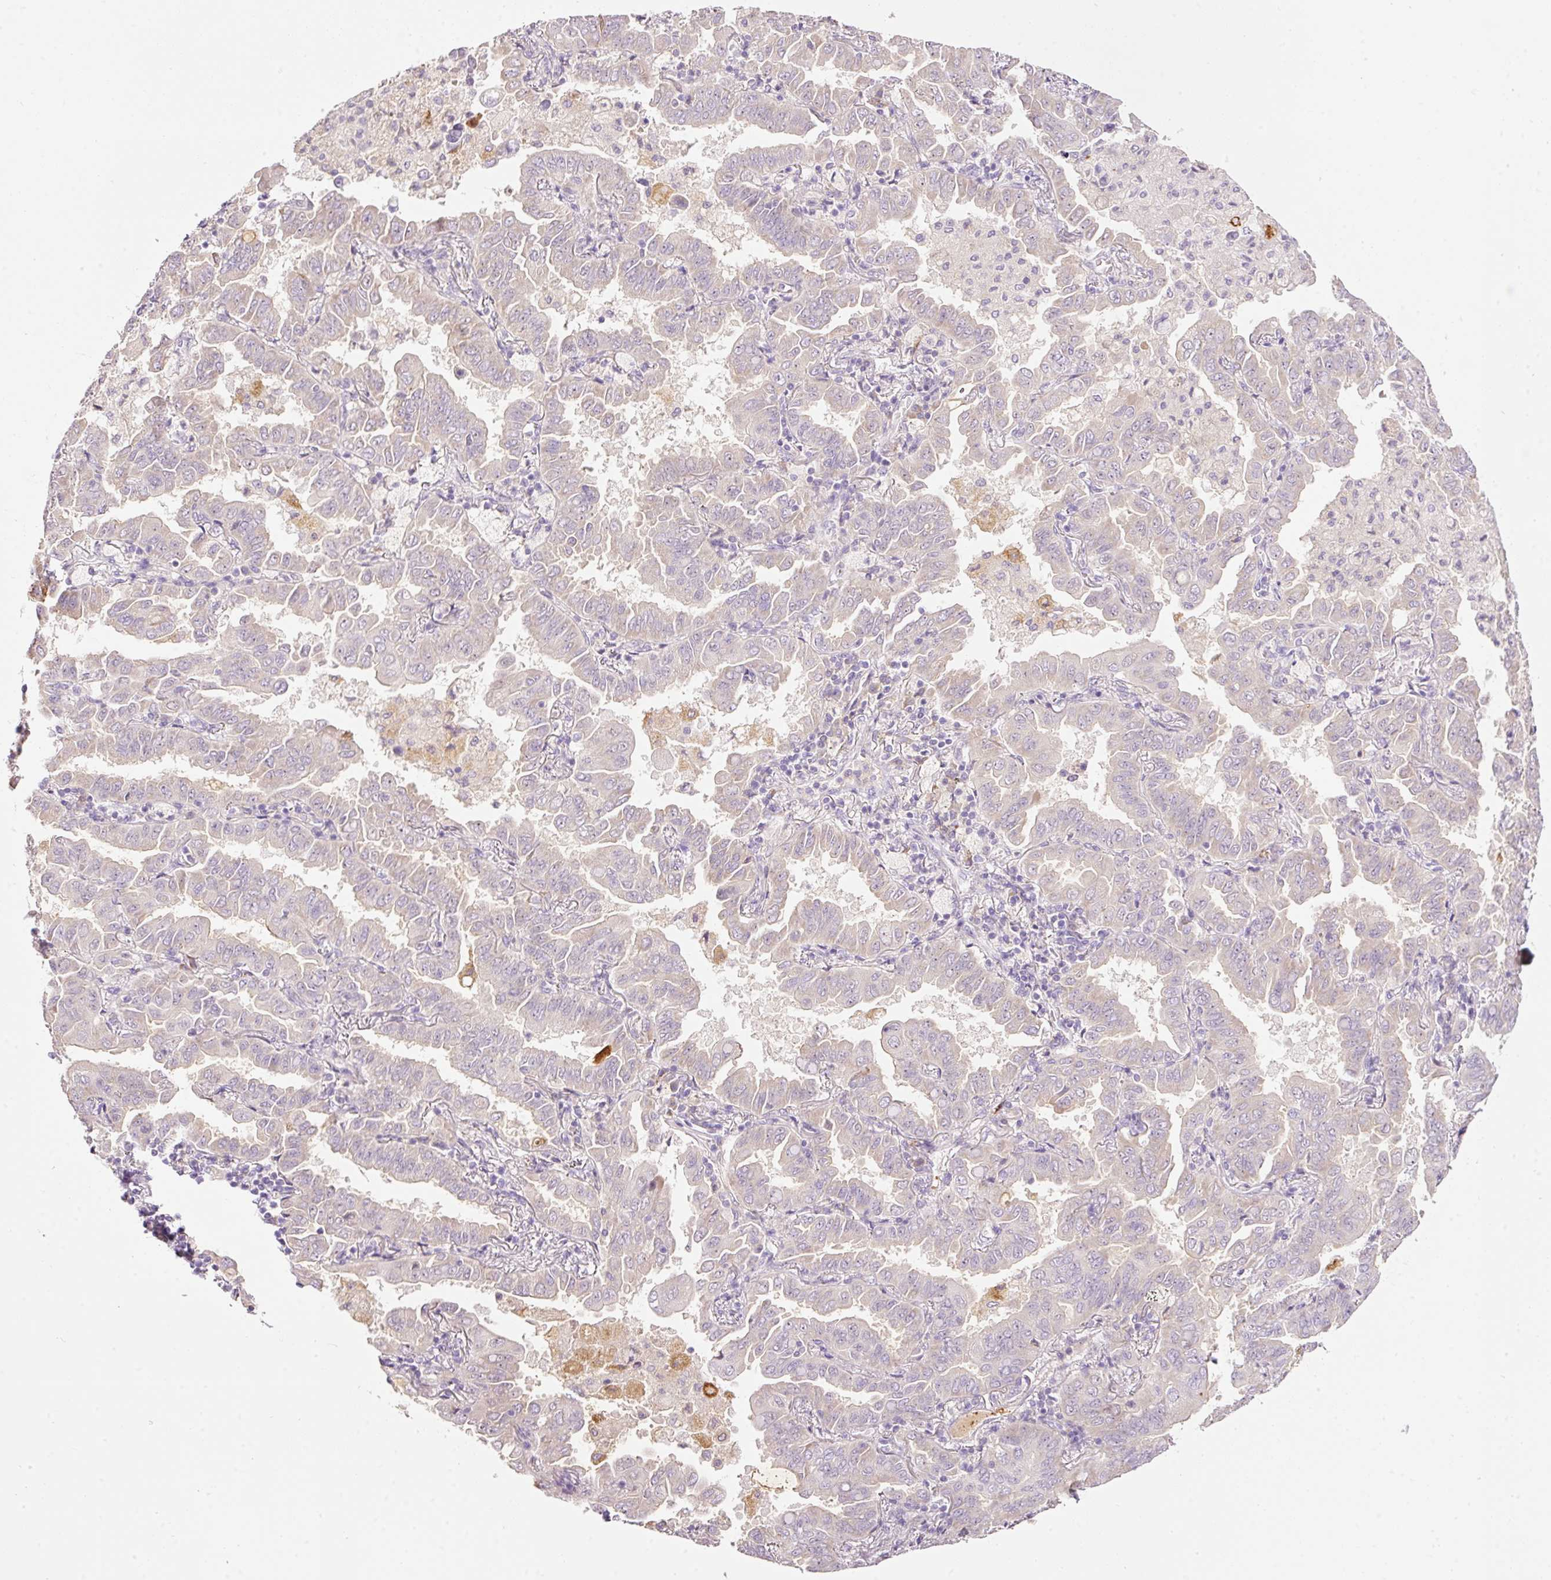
{"staining": {"intensity": "moderate", "quantity": "<25%", "location": "cytoplasmic/membranous"}, "tissue": "lung cancer", "cell_type": "Tumor cells", "image_type": "cancer", "snomed": [{"axis": "morphology", "description": "Adenocarcinoma, NOS"}, {"axis": "topography", "description": "Lung"}], "caption": "A photomicrograph of human adenocarcinoma (lung) stained for a protein reveals moderate cytoplasmic/membranous brown staining in tumor cells.", "gene": "RSPO2", "patient": {"sex": "male", "age": 64}}